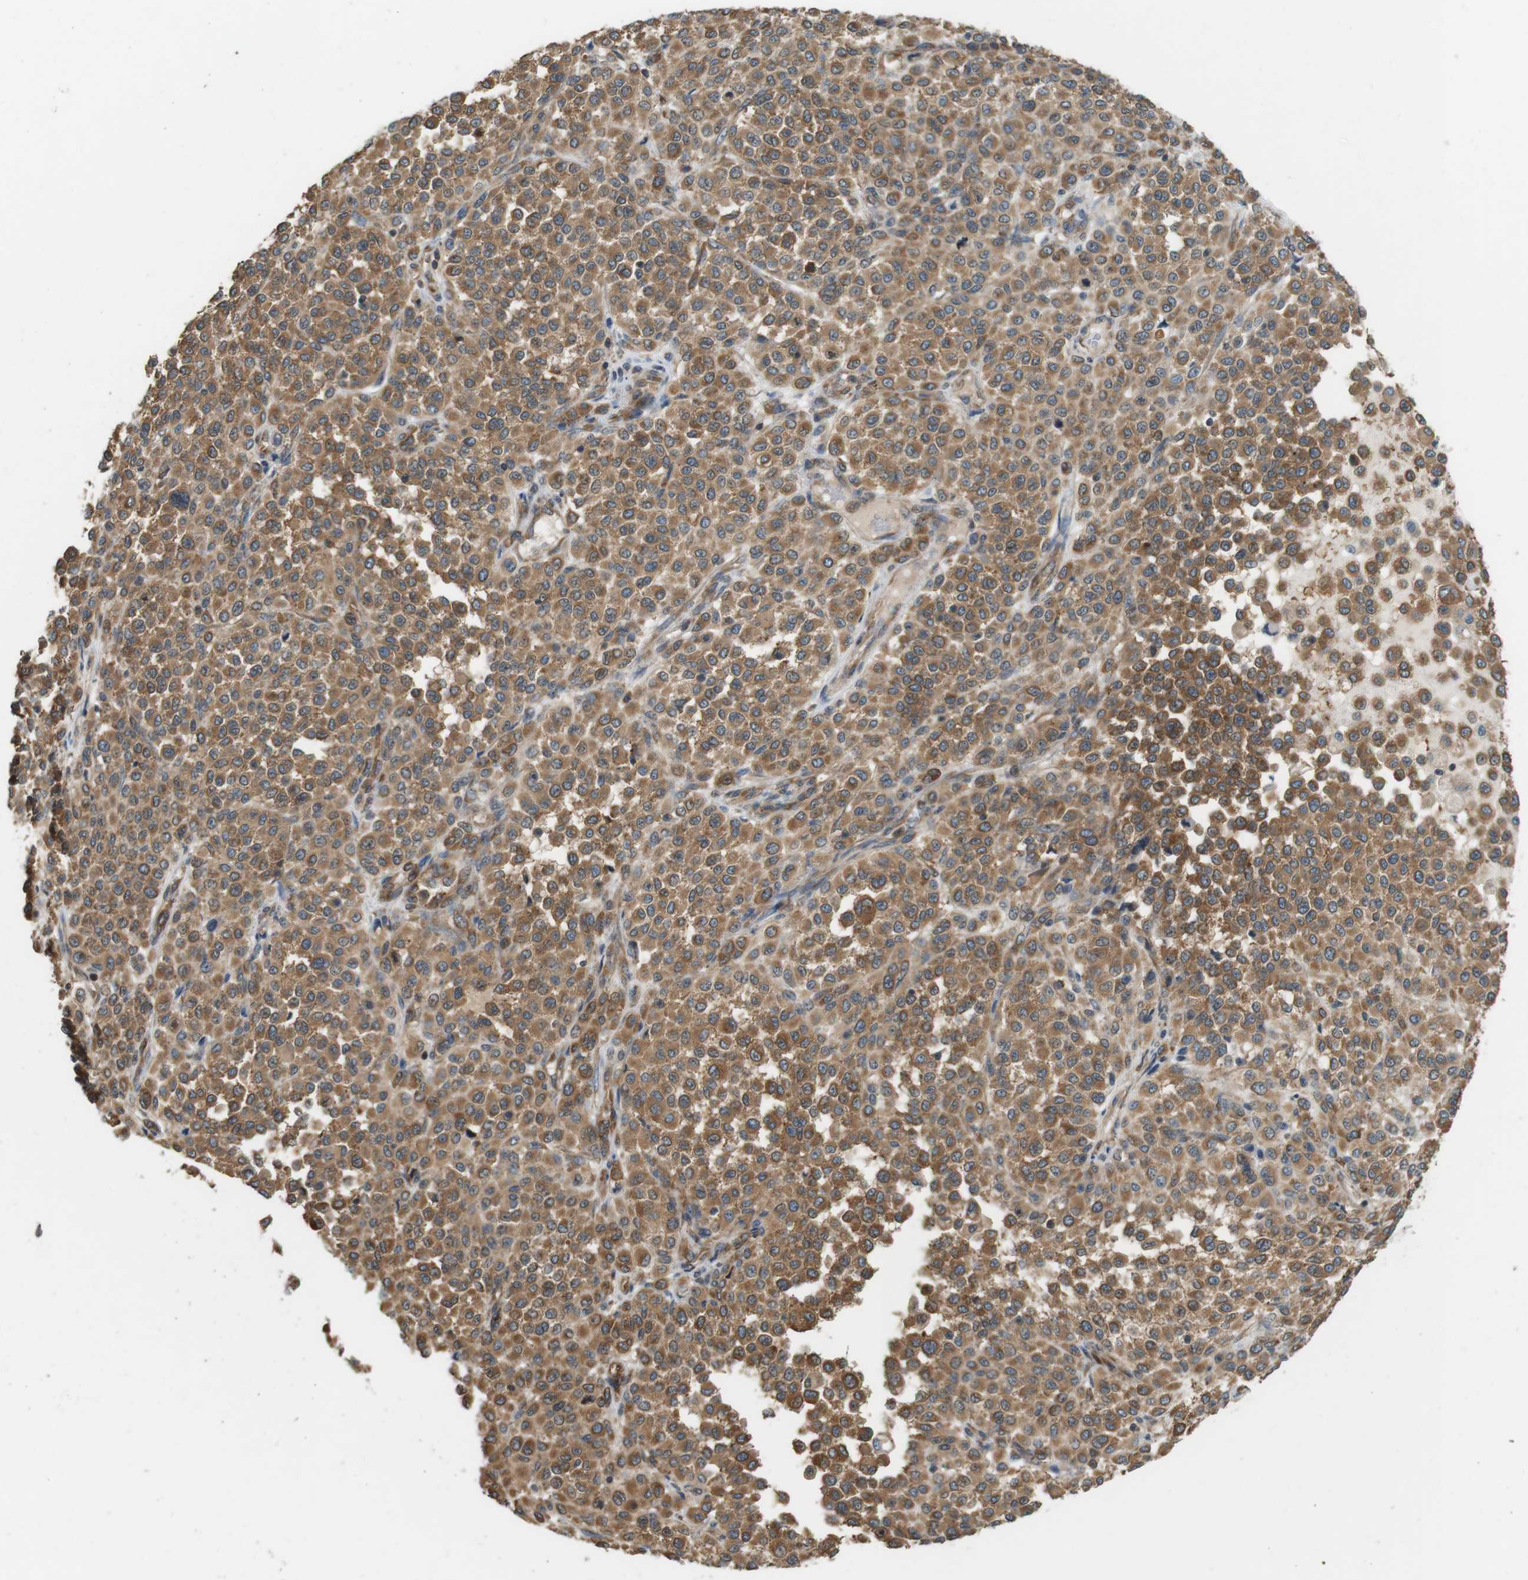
{"staining": {"intensity": "moderate", "quantity": ">75%", "location": "cytoplasmic/membranous"}, "tissue": "melanoma", "cell_type": "Tumor cells", "image_type": "cancer", "snomed": [{"axis": "morphology", "description": "Malignant melanoma, Metastatic site"}, {"axis": "topography", "description": "Pancreas"}], "caption": "Tumor cells exhibit moderate cytoplasmic/membranous staining in approximately >75% of cells in melanoma.", "gene": "PA2G4", "patient": {"sex": "female", "age": 30}}